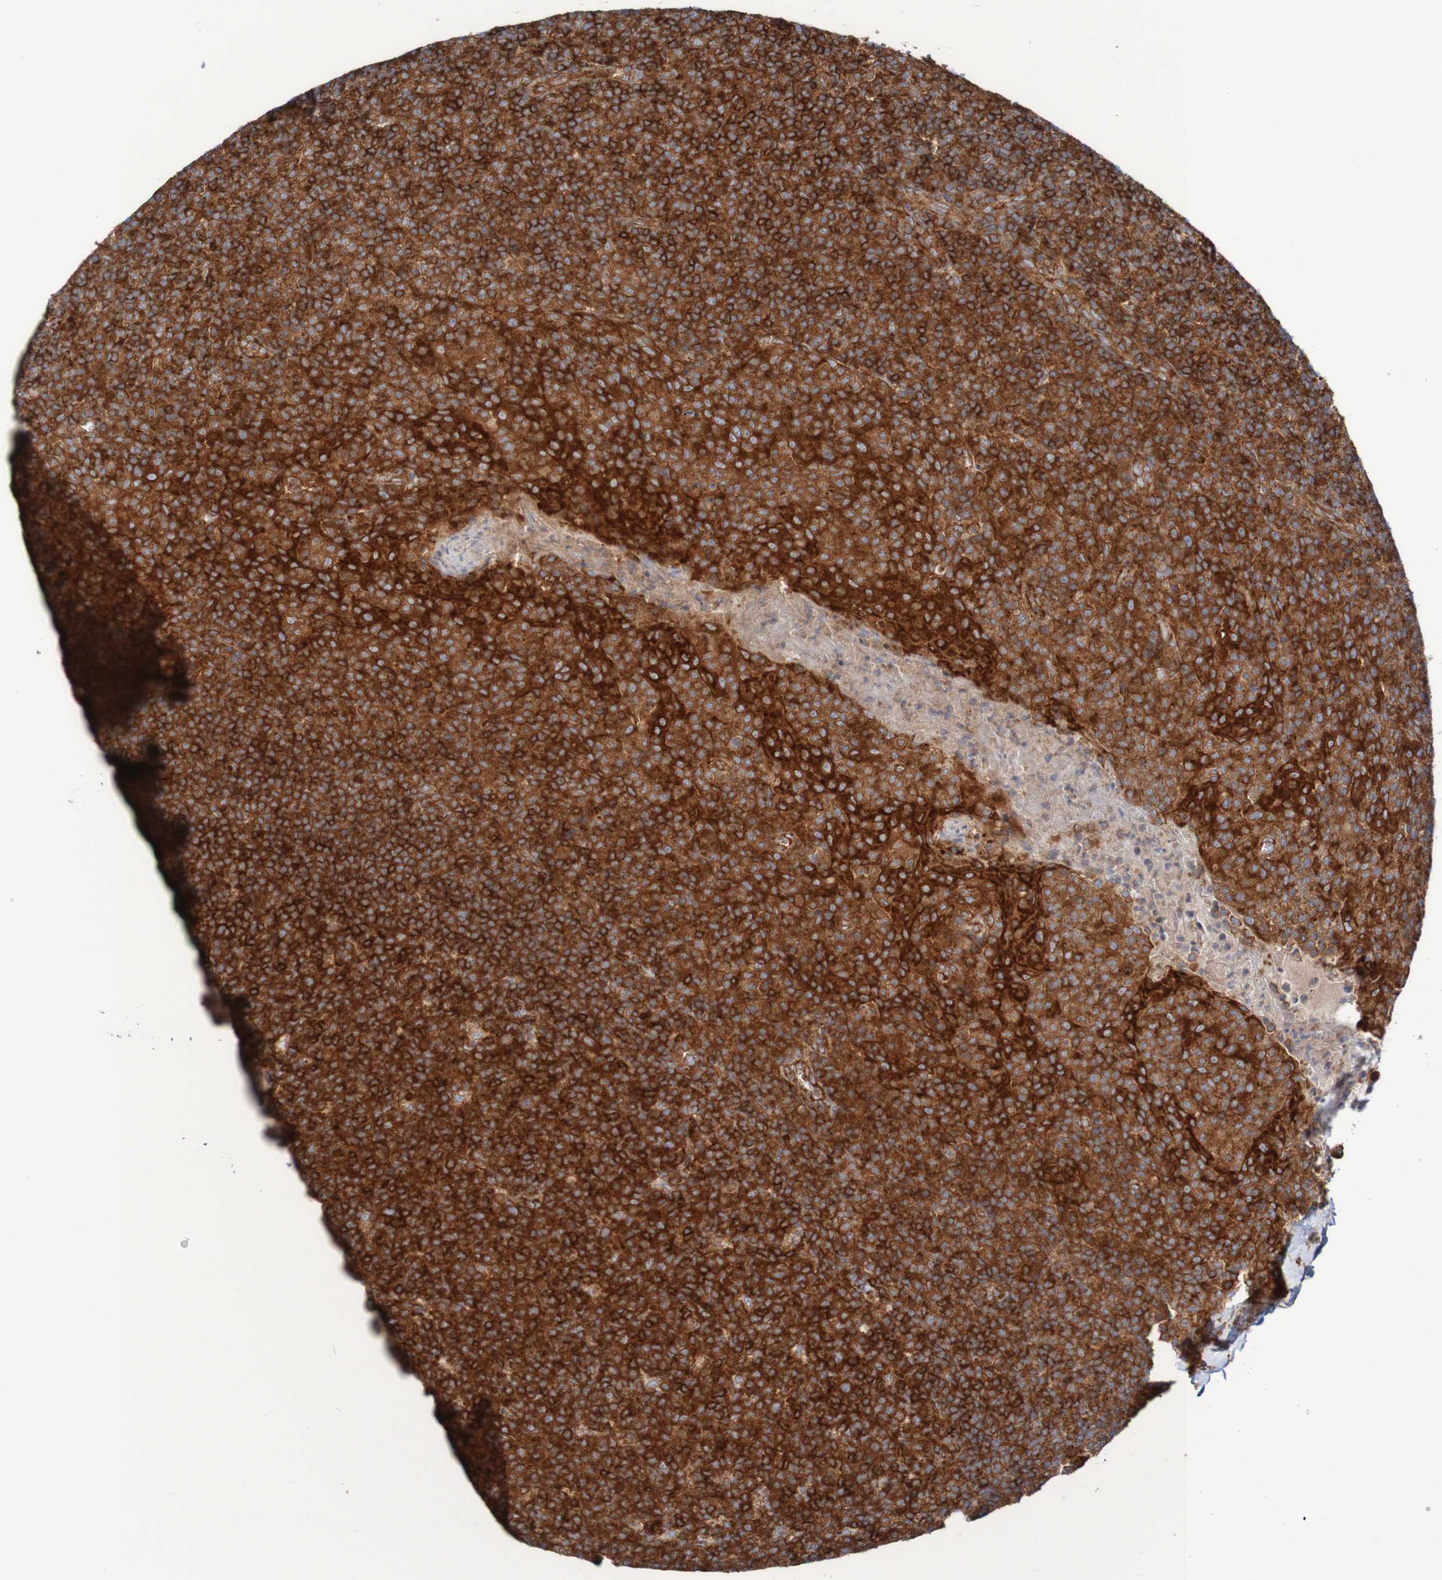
{"staining": {"intensity": "strong", "quantity": ">75%", "location": "cytoplasmic/membranous"}, "tissue": "tonsil", "cell_type": "Germinal center cells", "image_type": "normal", "snomed": [{"axis": "morphology", "description": "Normal tissue, NOS"}, {"axis": "topography", "description": "Tonsil"}], "caption": "IHC histopathology image of benign tonsil: human tonsil stained using immunohistochemistry reveals high levels of strong protein expression localized specifically in the cytoplasmic/membranous of germinal center cells, appearing as a cytoplasmic/membranous brown color.", "gene": "FXR2", "patient": {"sex": "male", "age": 17}}